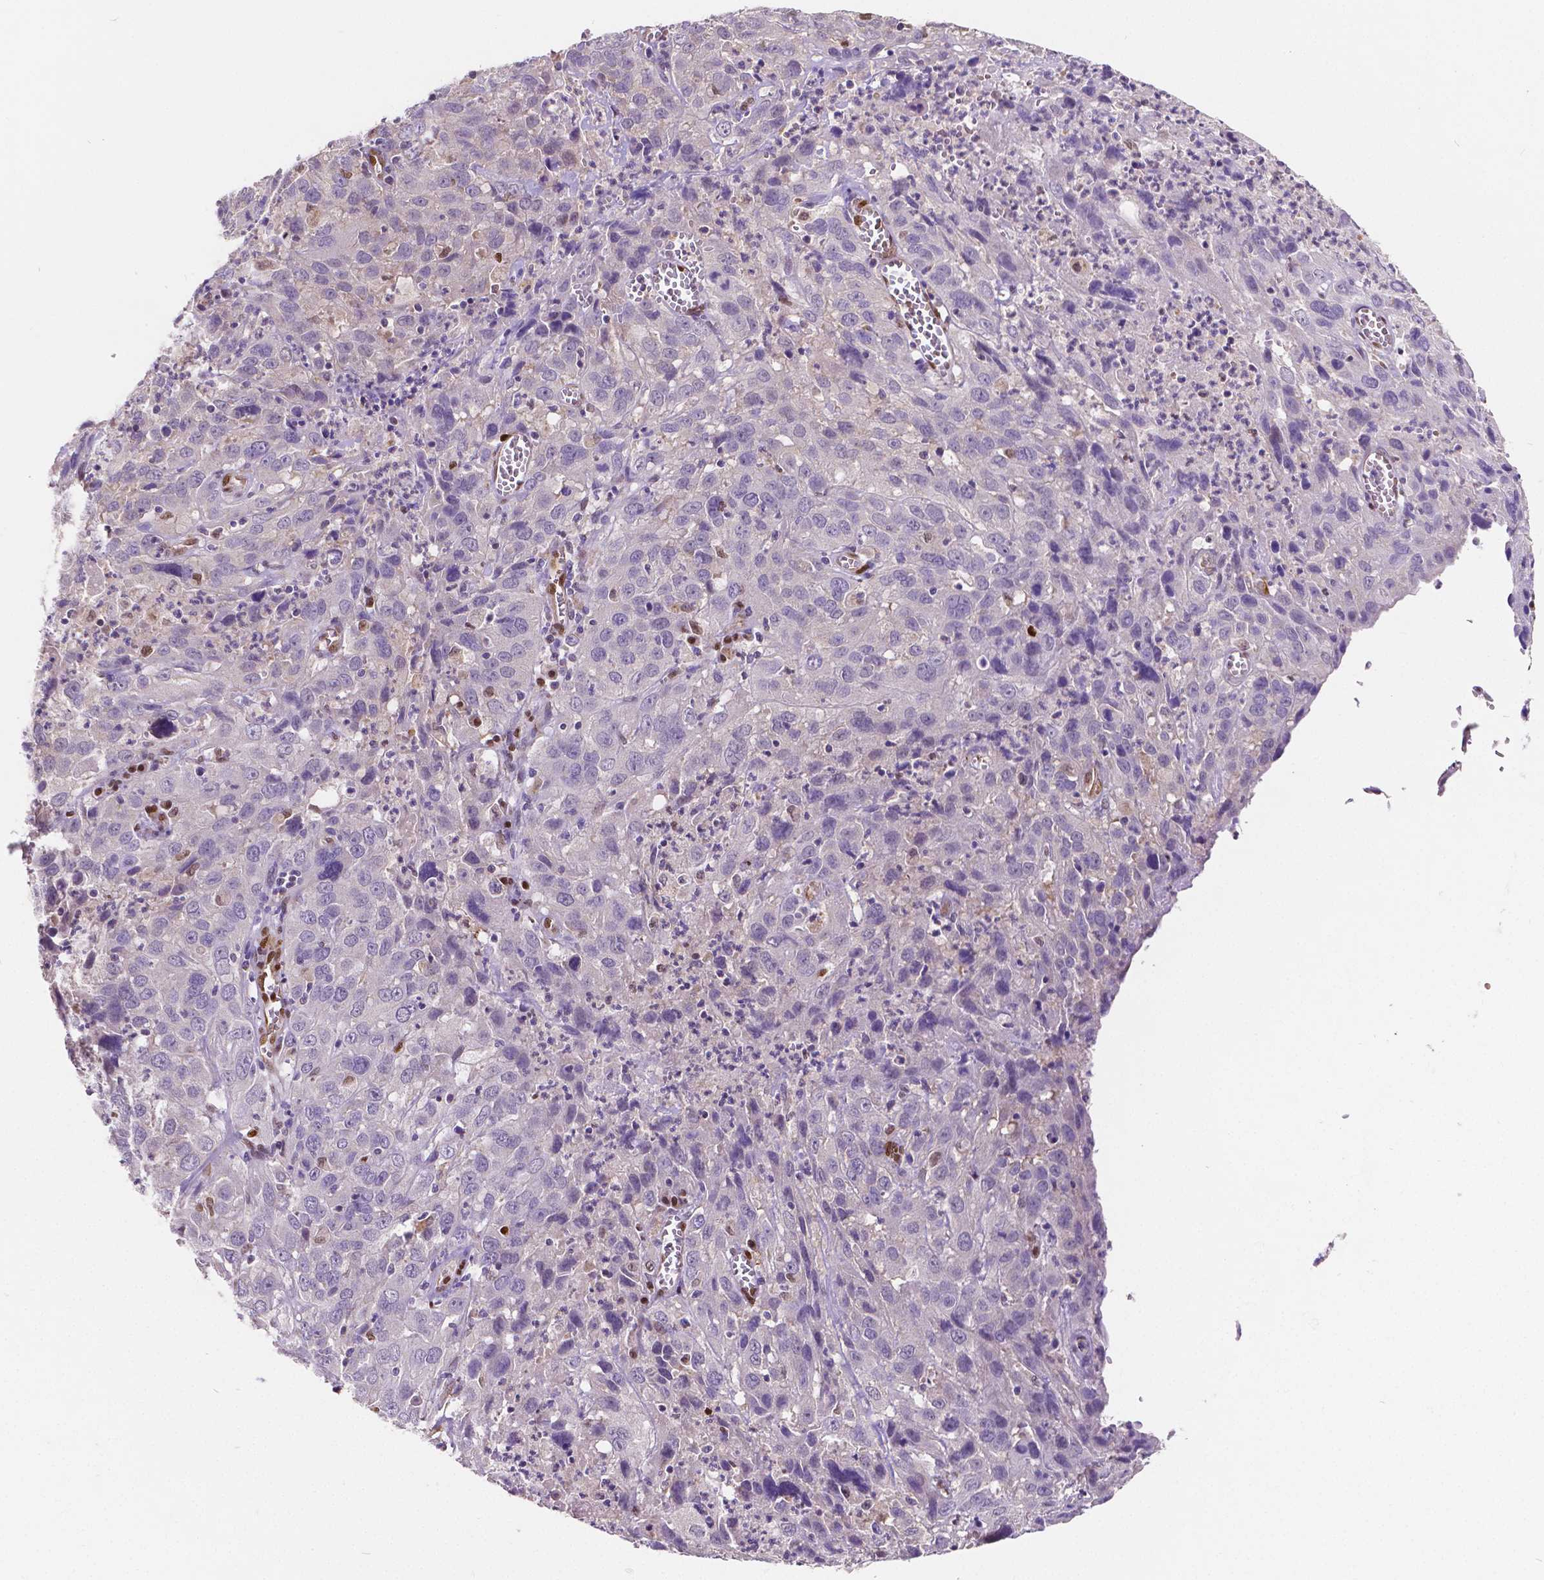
{"staining": {"intensity": "negative", "quantity": "none", "location": "none"}, "tissue": "cervical cancer", "cell_type": "Tumor cells", "image_type": "cancer", "snomed": [{"axis": "morphology", "description": "Squamous cell carcinoma, NOS"}, {"axis": "topography", "description": "Cervix"}], "caption": "IHC of cervical cancer (squamous cell carcinoma) reveals no expression in tumor cells.", "gene": "MEF2C", "patient": {"sex": "female", "age": 32}}